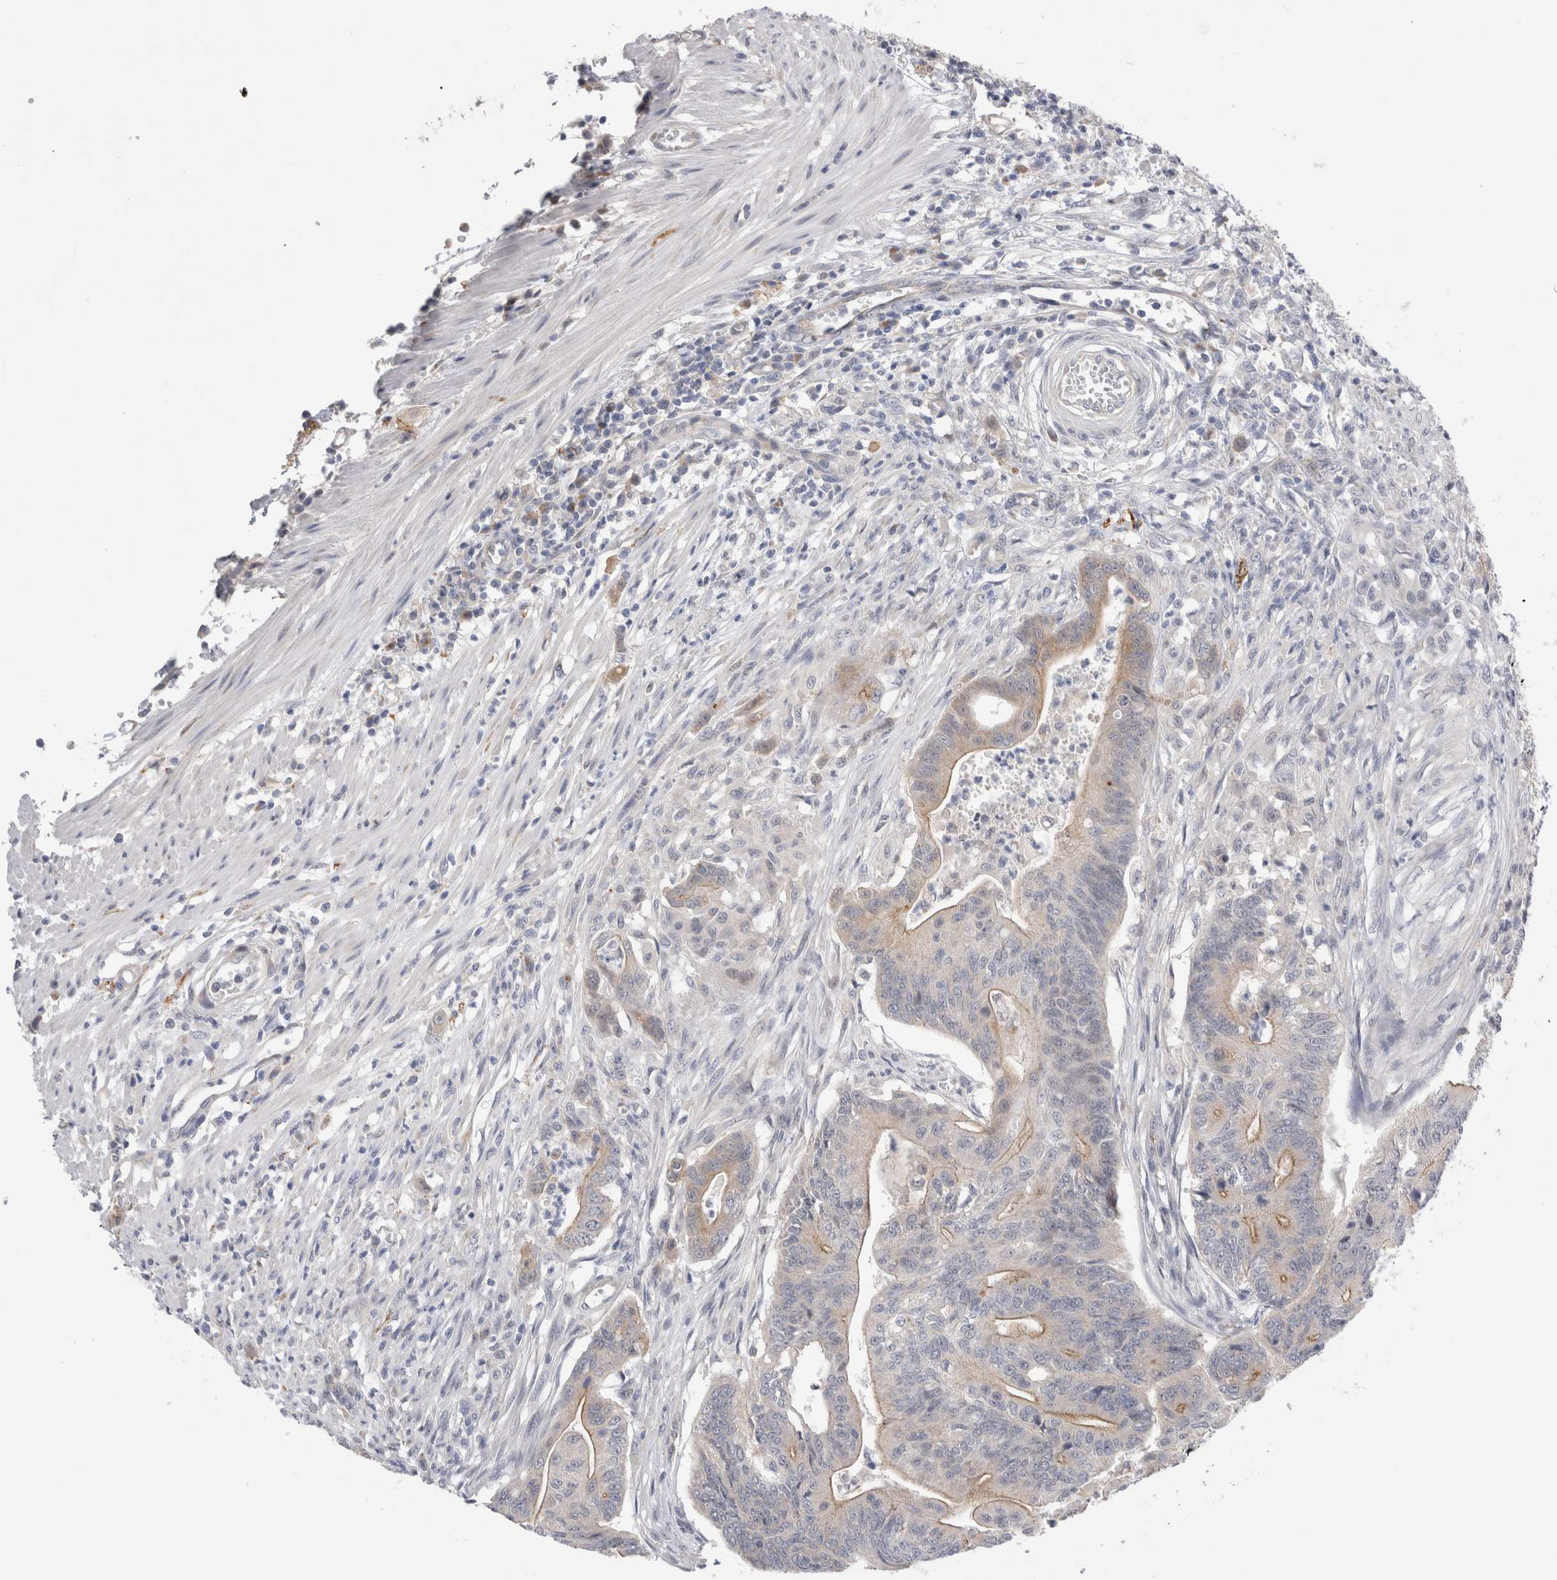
{"staining": {"intensity": "moderate", "quantity": "25%-75%", "location": "cytoplasmic/membranous"}, "tissue": "colorectal cancer", "cell_type": "Tumor cells", "image_type": "cancer", "snomed": [{"axis": "morphology", "description": "Adenoma, NOS"}, {"axis": "morphology", "description": "Adenocarcinoma, NOS"}, {"axis": "topography", "description": "Colon"}], "caption": "Immunohistochemical staining of human colorectal cancer shows medium levels of moderate cytoplasmic/membranous staining in about 25%-75% of tumor cells. The staining was performed using DAB (3,3'-diaminobenzidine) to visualize the protein expression in brown, while the nuclei were stained in blue with hematoxylin (Magnification: 20x).", "gene": "TAFA5", "patient": {"sex": "male", "age": 79}}